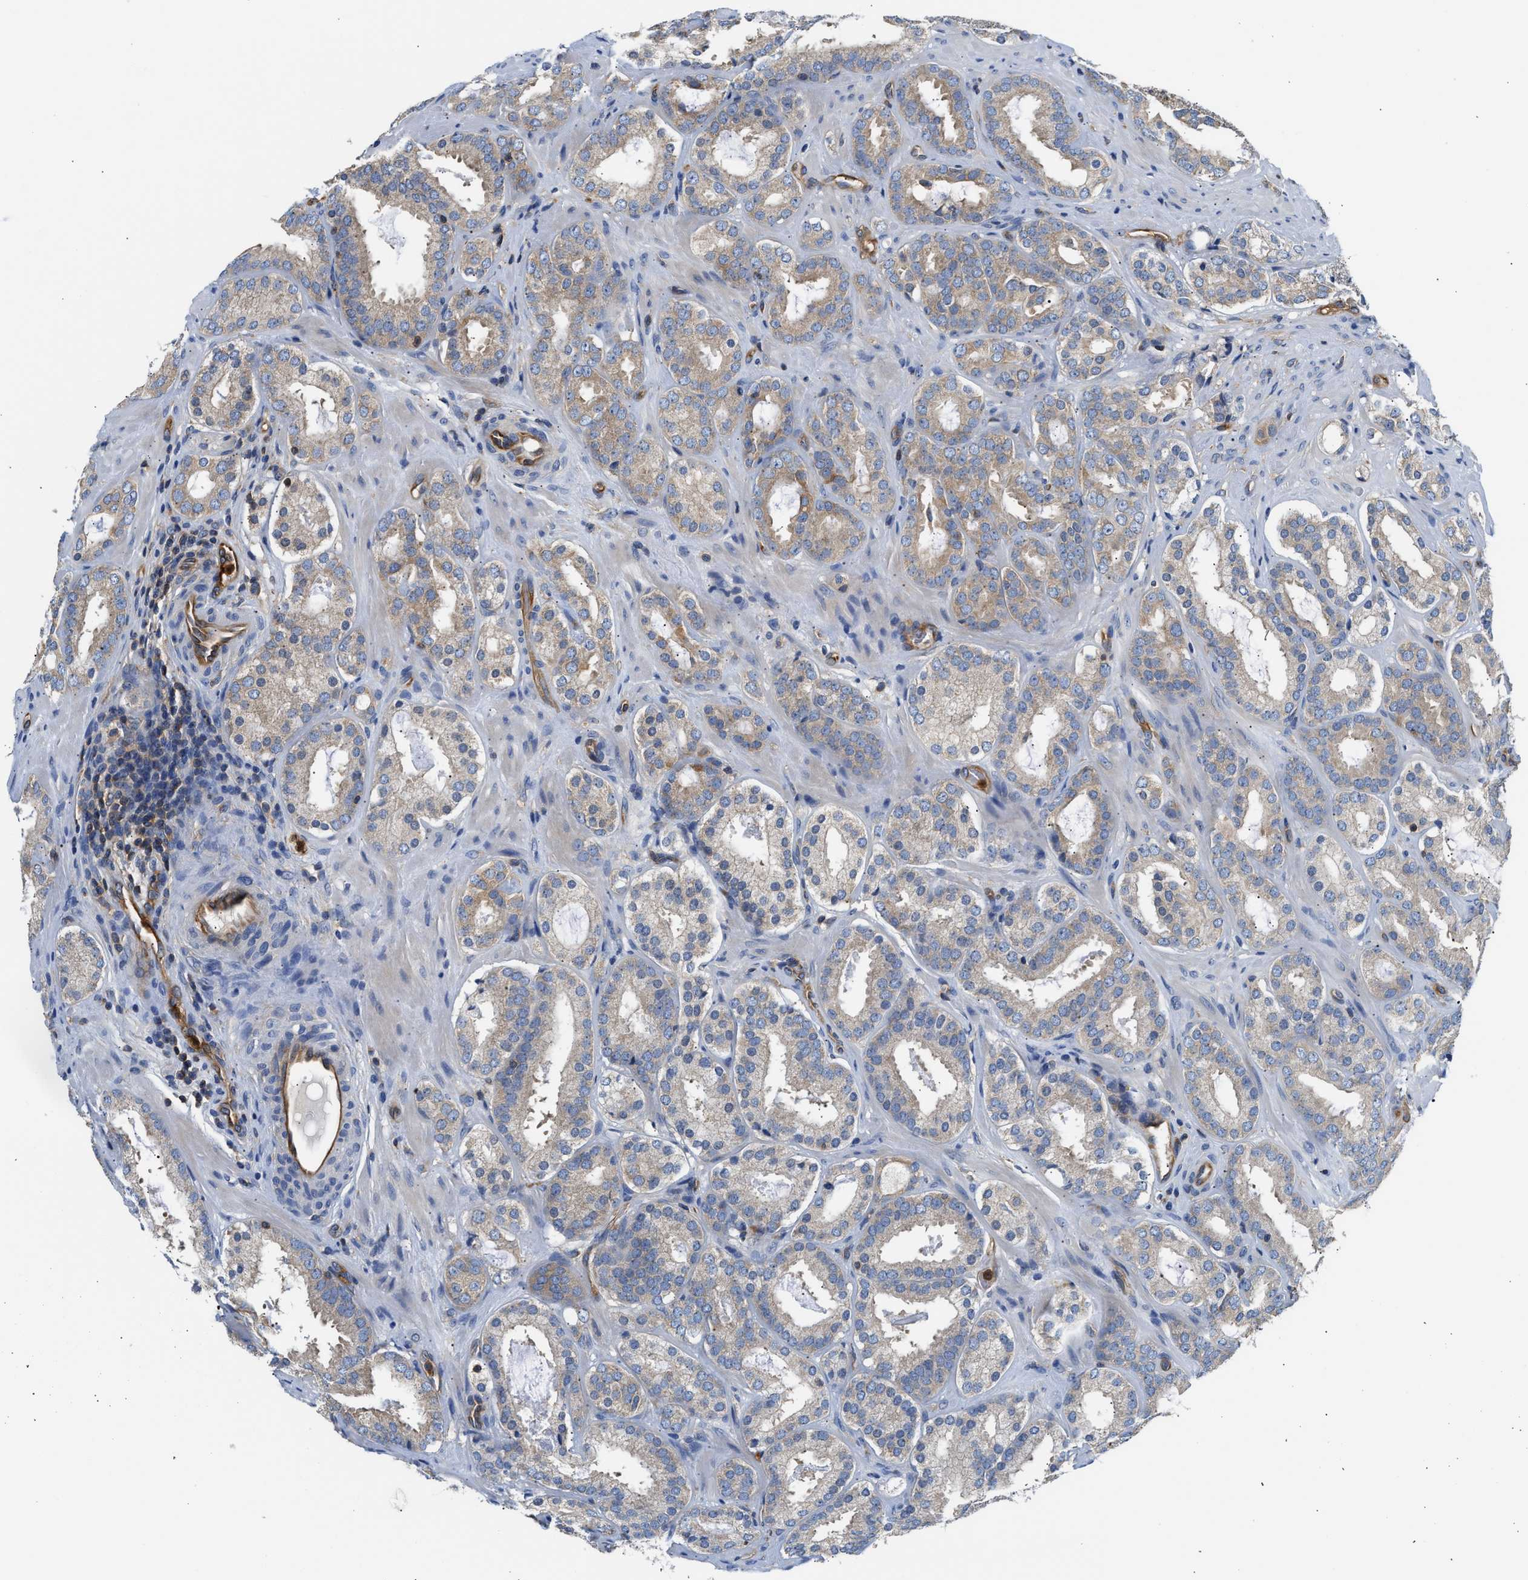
{"staining": {"intensity": "weak", "quantity": "25%-75%", "location": "cytoplasmic/membranous"}, "tissue": "prostate cancer", "cell_type": "Tumor cells", "image_type": "cancer", "snomed": [{"axis": "morphology", "description": "Adenocarcinoma, Low grade"}, {"axis": "topography", "description": "Prostate"}], "caption": "A histopathology image showing weak cytoplasmic/membranous positivity in about 25%-75% of tumor cells in prostate cancer, as visualized by brown immunohistochemical staining.", "gene": "SAMD9L", "patient": {"sex": "male", "age": 69}}